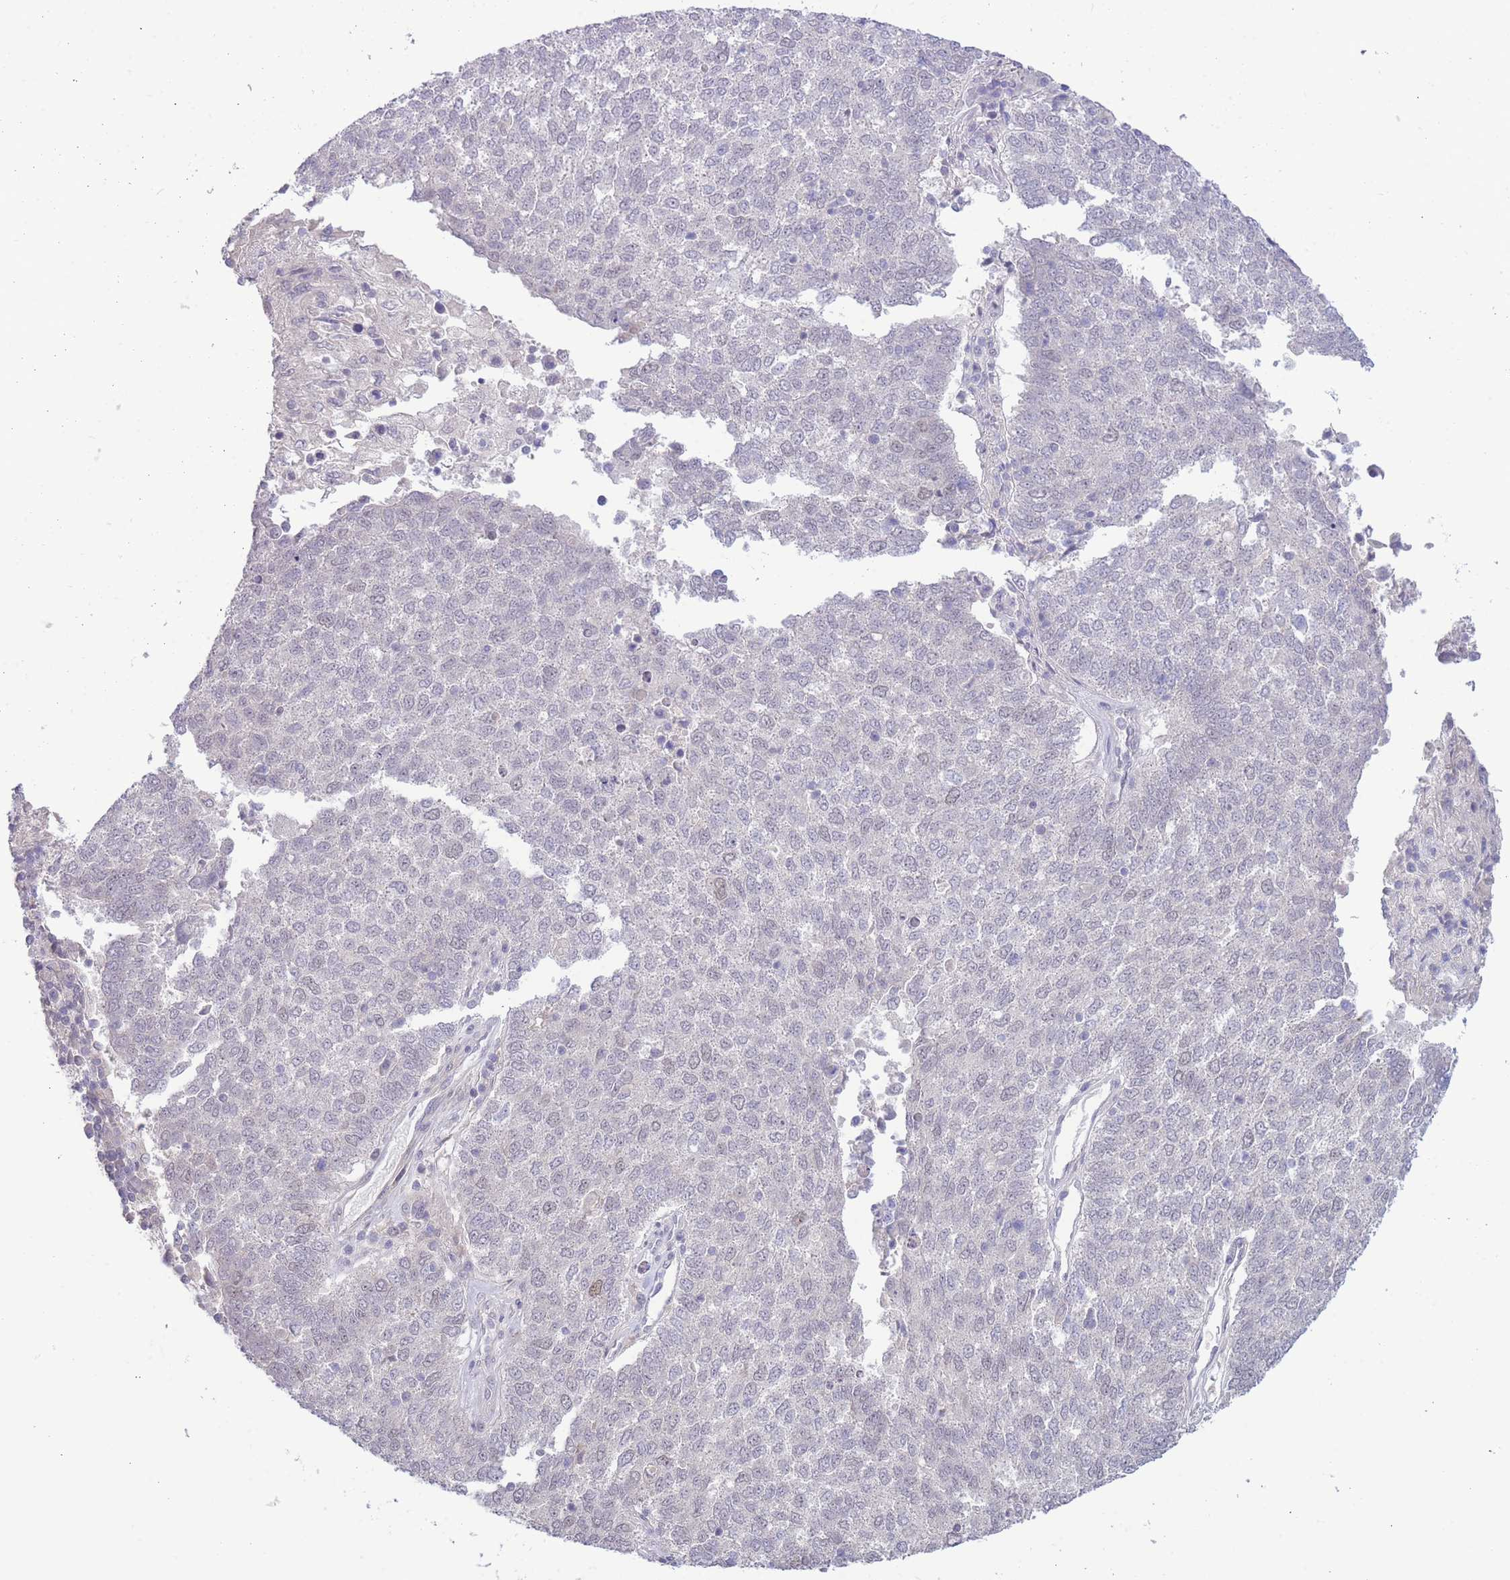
{"staining": {"intensity": "negative", "quantity": "none", "location": "none"}, "tissue": "lung cancer", "cell_type": "Tumor cells", "image_type": "cancer", "snomed": [{"axis": "morphology", "description": "Squamous cell carcinoma, NOS"}, {"axis": "topography", "description": "Lung"}], "caption": "DAB immunohistochemical staining of human squamous cell carcinoma (lung) exhibits no significant expression in tumor cells. Brightfield microscopy of IHC stained with DAB (brown) and hematoxylin (blue), captured at high magnification.", "gene": "FBXO46", "patient": {"sex": "male", "age": 73}}